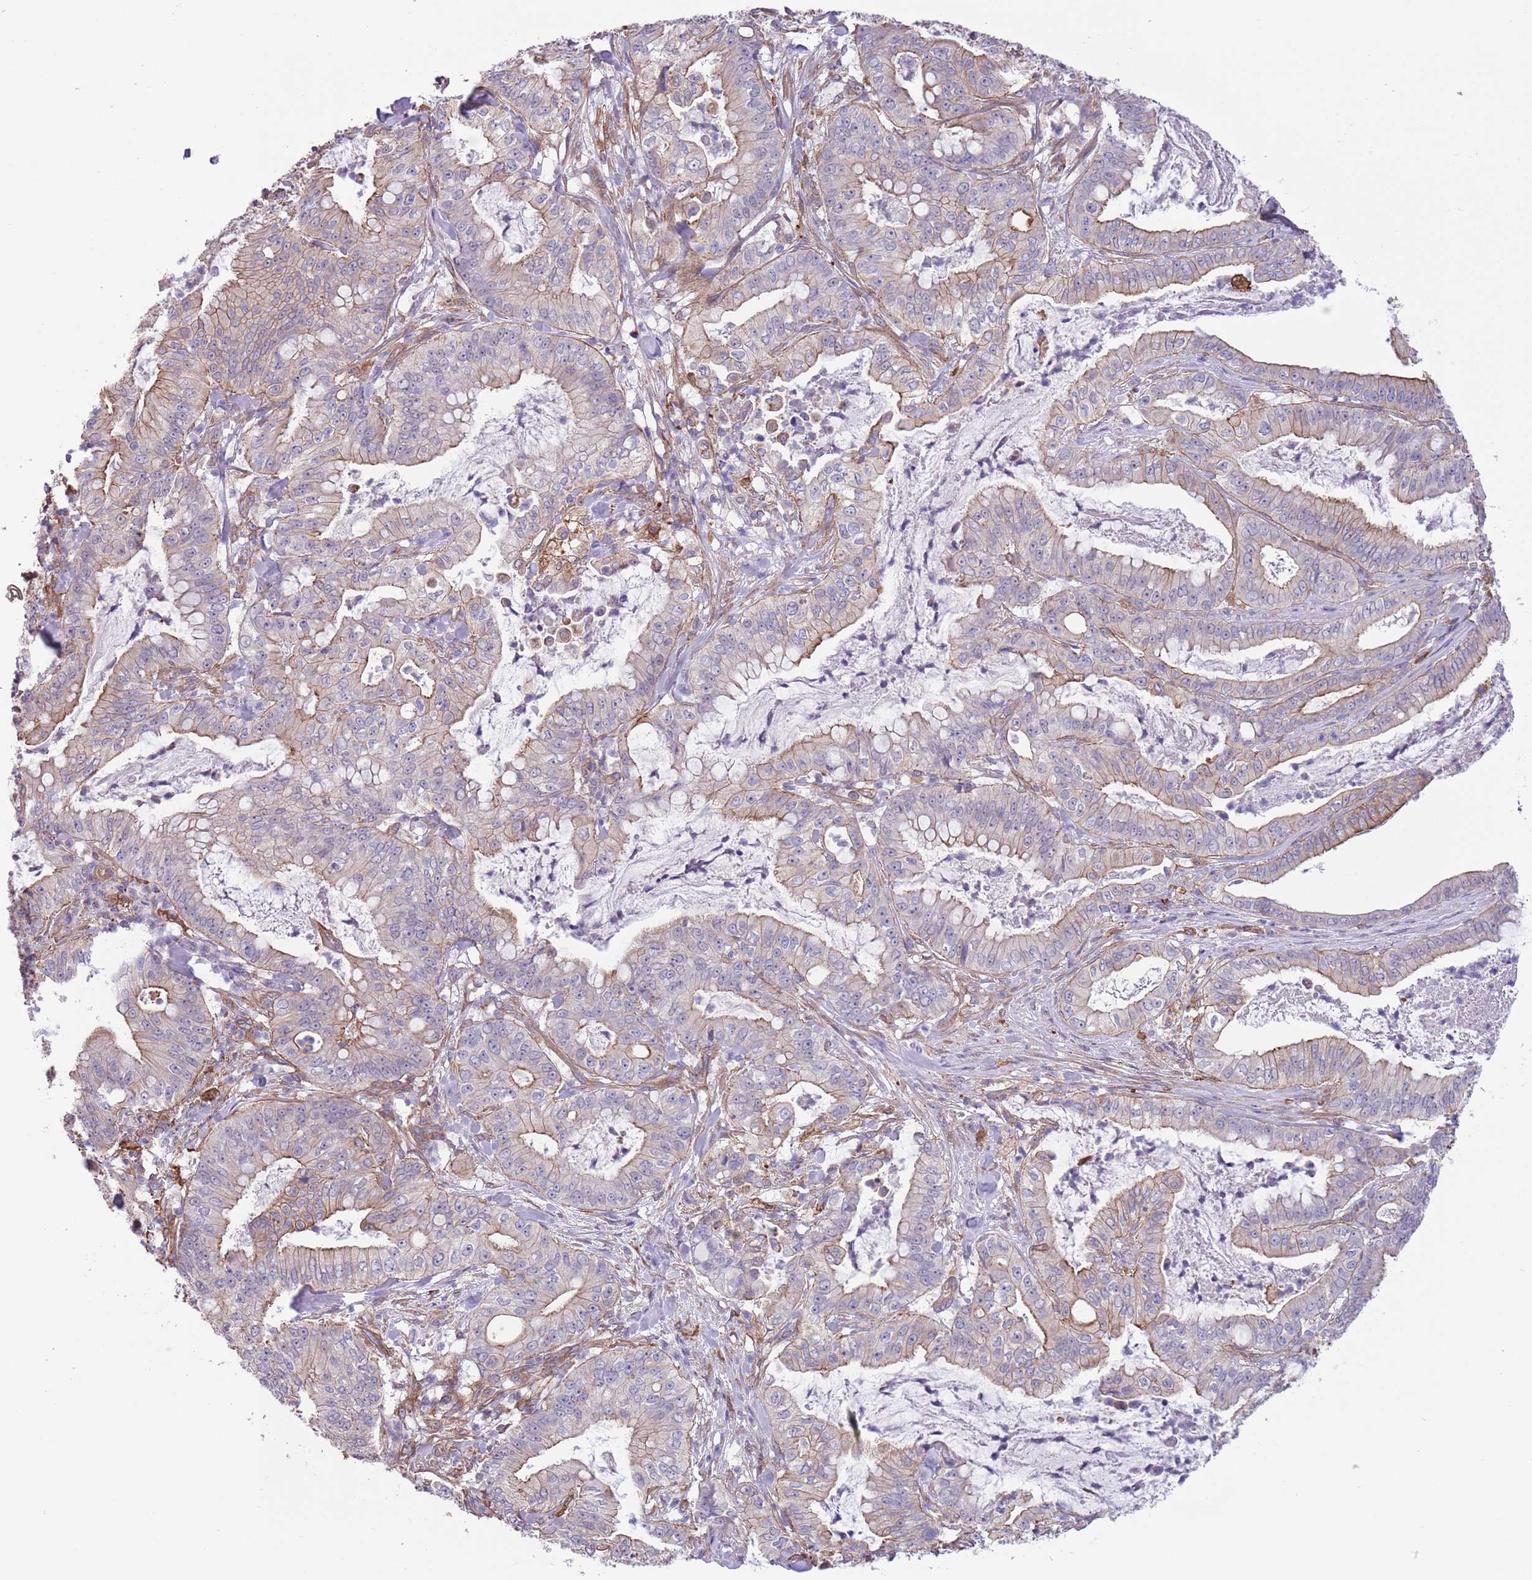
{"staining": {"intensity": "weak", "quantity": "25%-75%", "location": "cytoplasmic/membranous"}, "tissue": "pancreatic cancer", "cell_type": "Tumor cells", "image_type": "cancer", "snomed": [{"axis": "morphology", "description": "Adenocarcinoma, NOS"}, {"axis": "topography", "description": "Pancreas"}], "caption": "Tumor cells demonstrate low levels of weak cytoplasmic/membranous expression in about 25%-75% of cells in human pancreatic cancer (adenocarcinoma).", "gene": "CREBZF", "patient": {"sex": "male", "age": 71}}